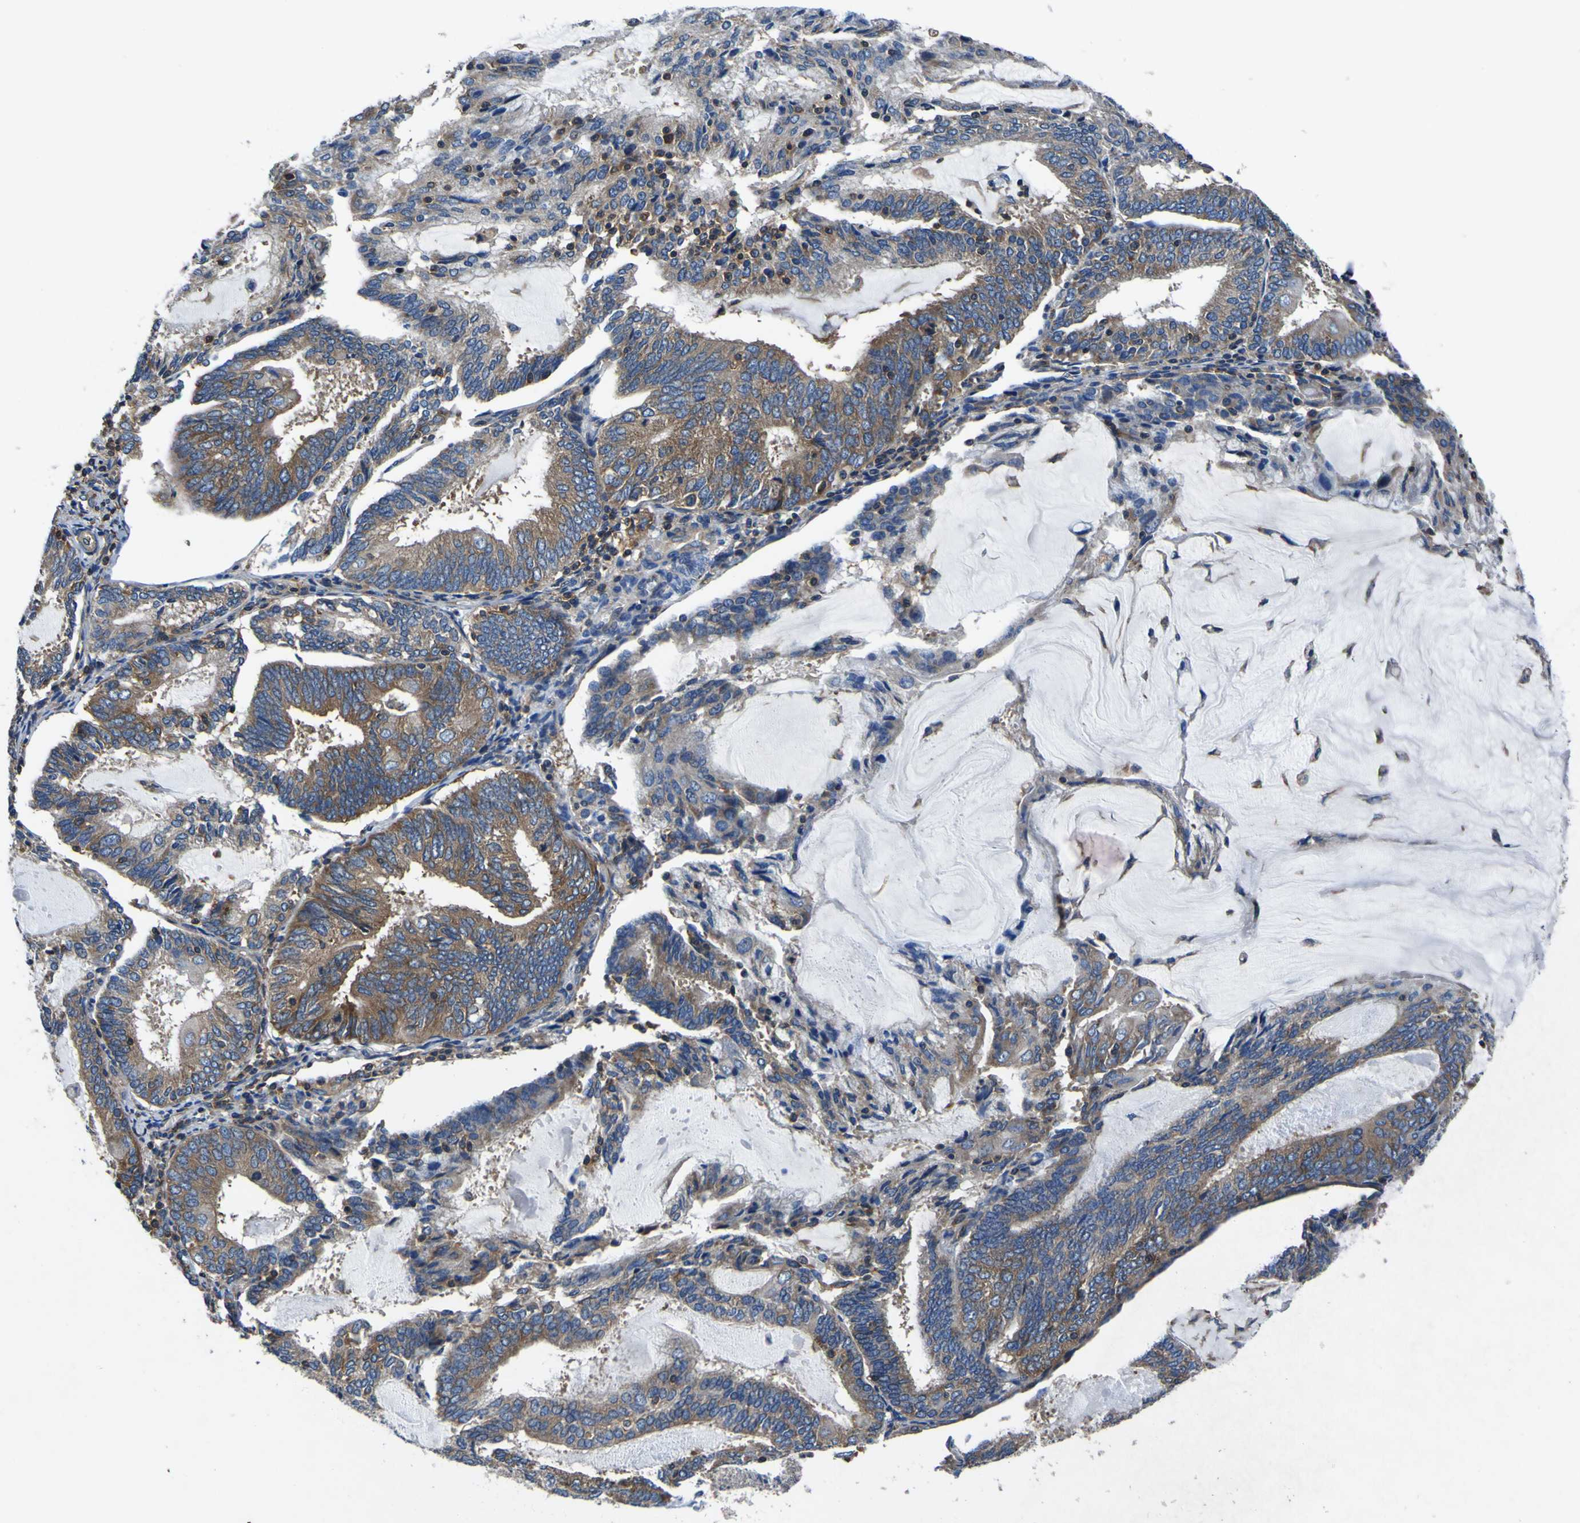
{"staining": {"intensity": "moderate", "quantity": "<25%", "location": "cytoplasmic/membranous"}, "tissue": "endometrial cancer", "cell_type": "Tumor cells", "image_type": "cancer", "snomed": [{"axis": "morphology", "description": "Adenocarcinoma, NOS"}, {"axis": "topography", "description": "Endometrium"}], "caption": "Endometrial cancer (adenocarcinoma) stained for a protein reveals moderate cytoplasmic/membranous positivity in tumor cells.", "gene": "CNR2", "patient": {"sex": "female", "age": 81}}